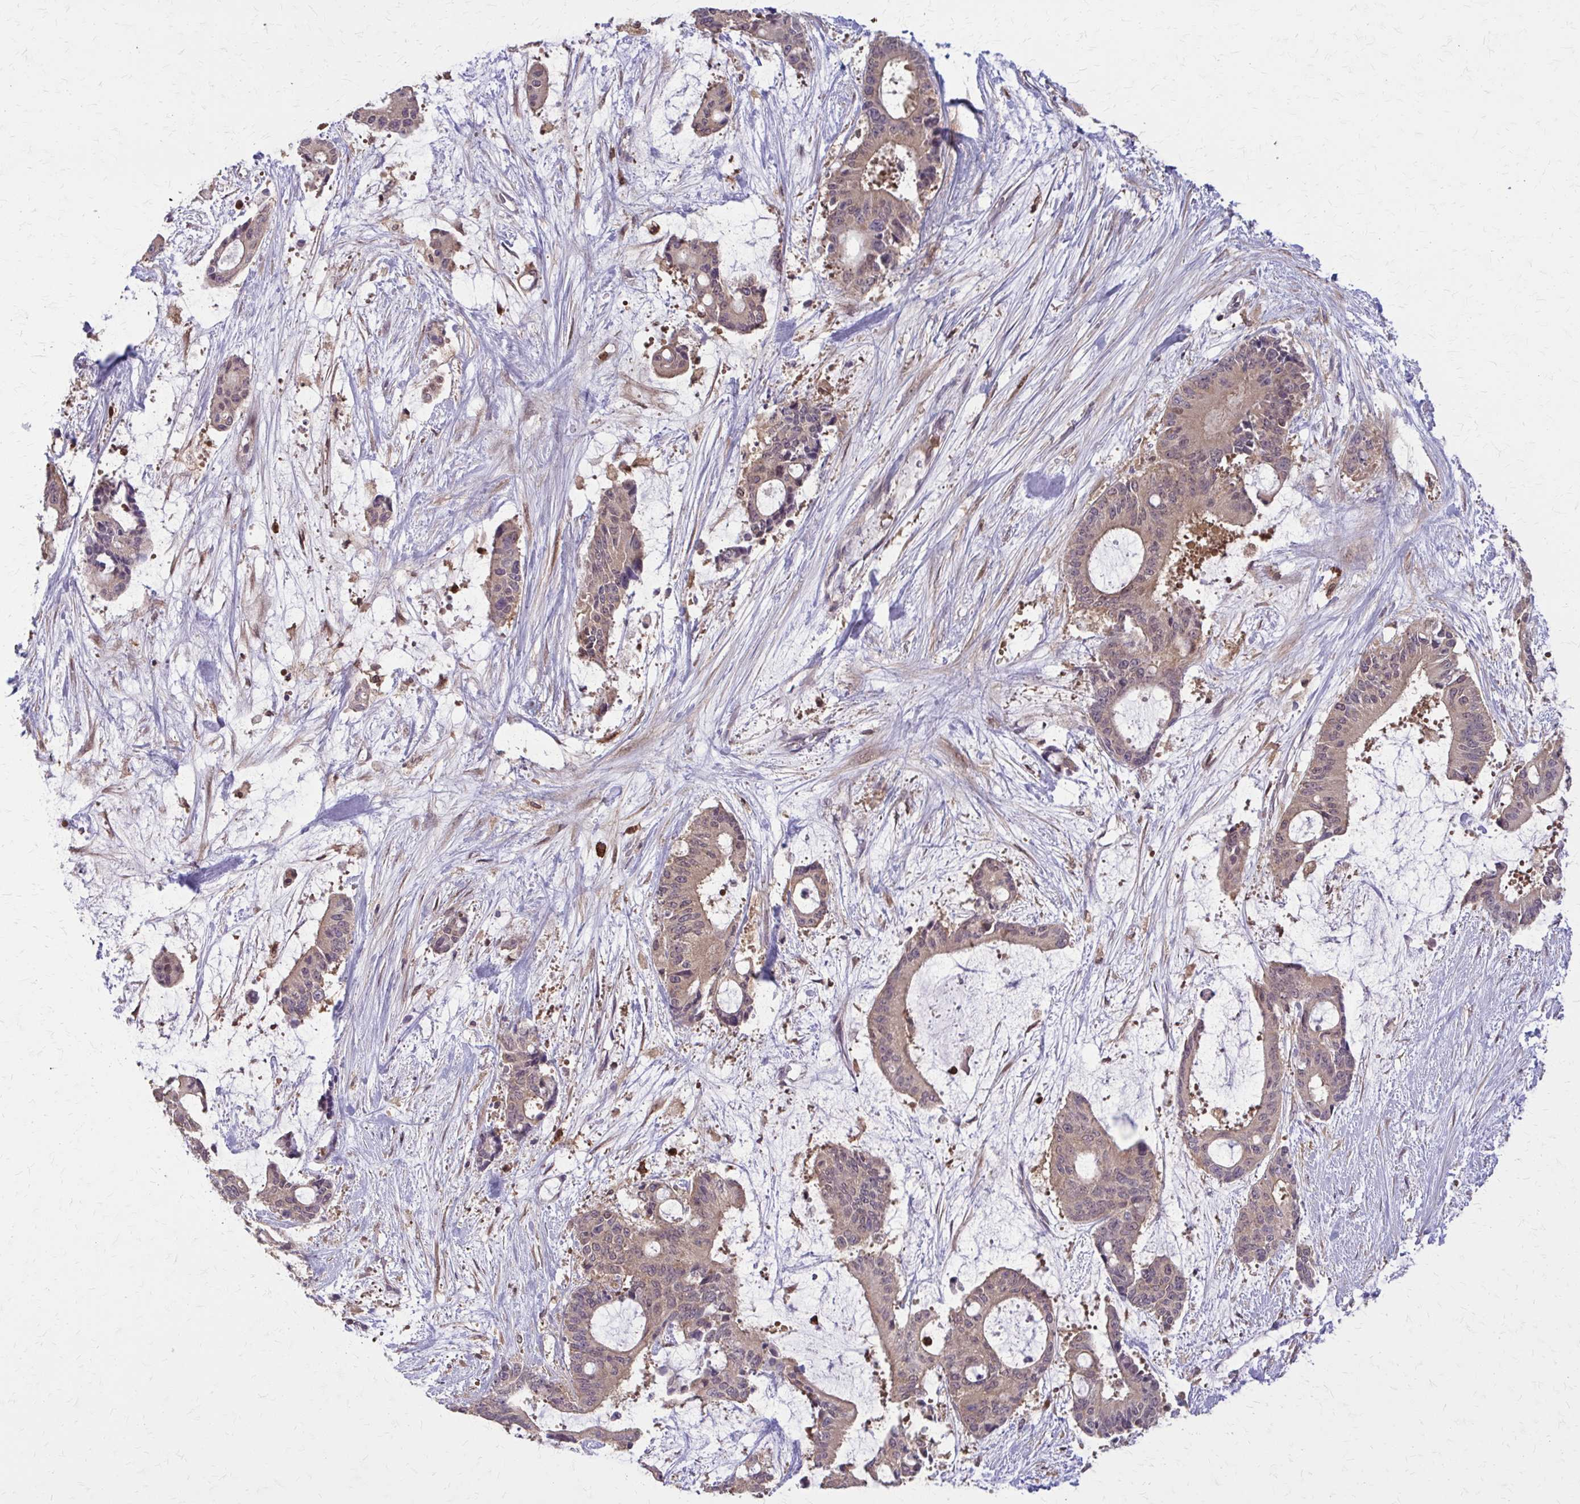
{"staining": {"intensity": "weak", "quantity": "25%-75%", "location": "cytoplasmic/membranous"}, "tissue": "liver cancer", "cell_type": "Tumor cells", "image_type": "cancer", "snomed": [{"axis": "morphology", "description": "Normal tissue, NOS"}, {"axis": "morphology", "description": "Cholangiocarcinoma"}, {"axis": "topography", "description": "Liver"}, {"axis": "topography", "description": "Peripheral nerve tissue"}], "caption": "An IHC histopathology image of tumor tissue is shown. Protein staining in brown labels weak cytoplasmic/membranous positivity in liver cholangiocarcinoma within tumor cells.", "gene": "NRBF2", "patient": {"sex": "female", "age": 73}}